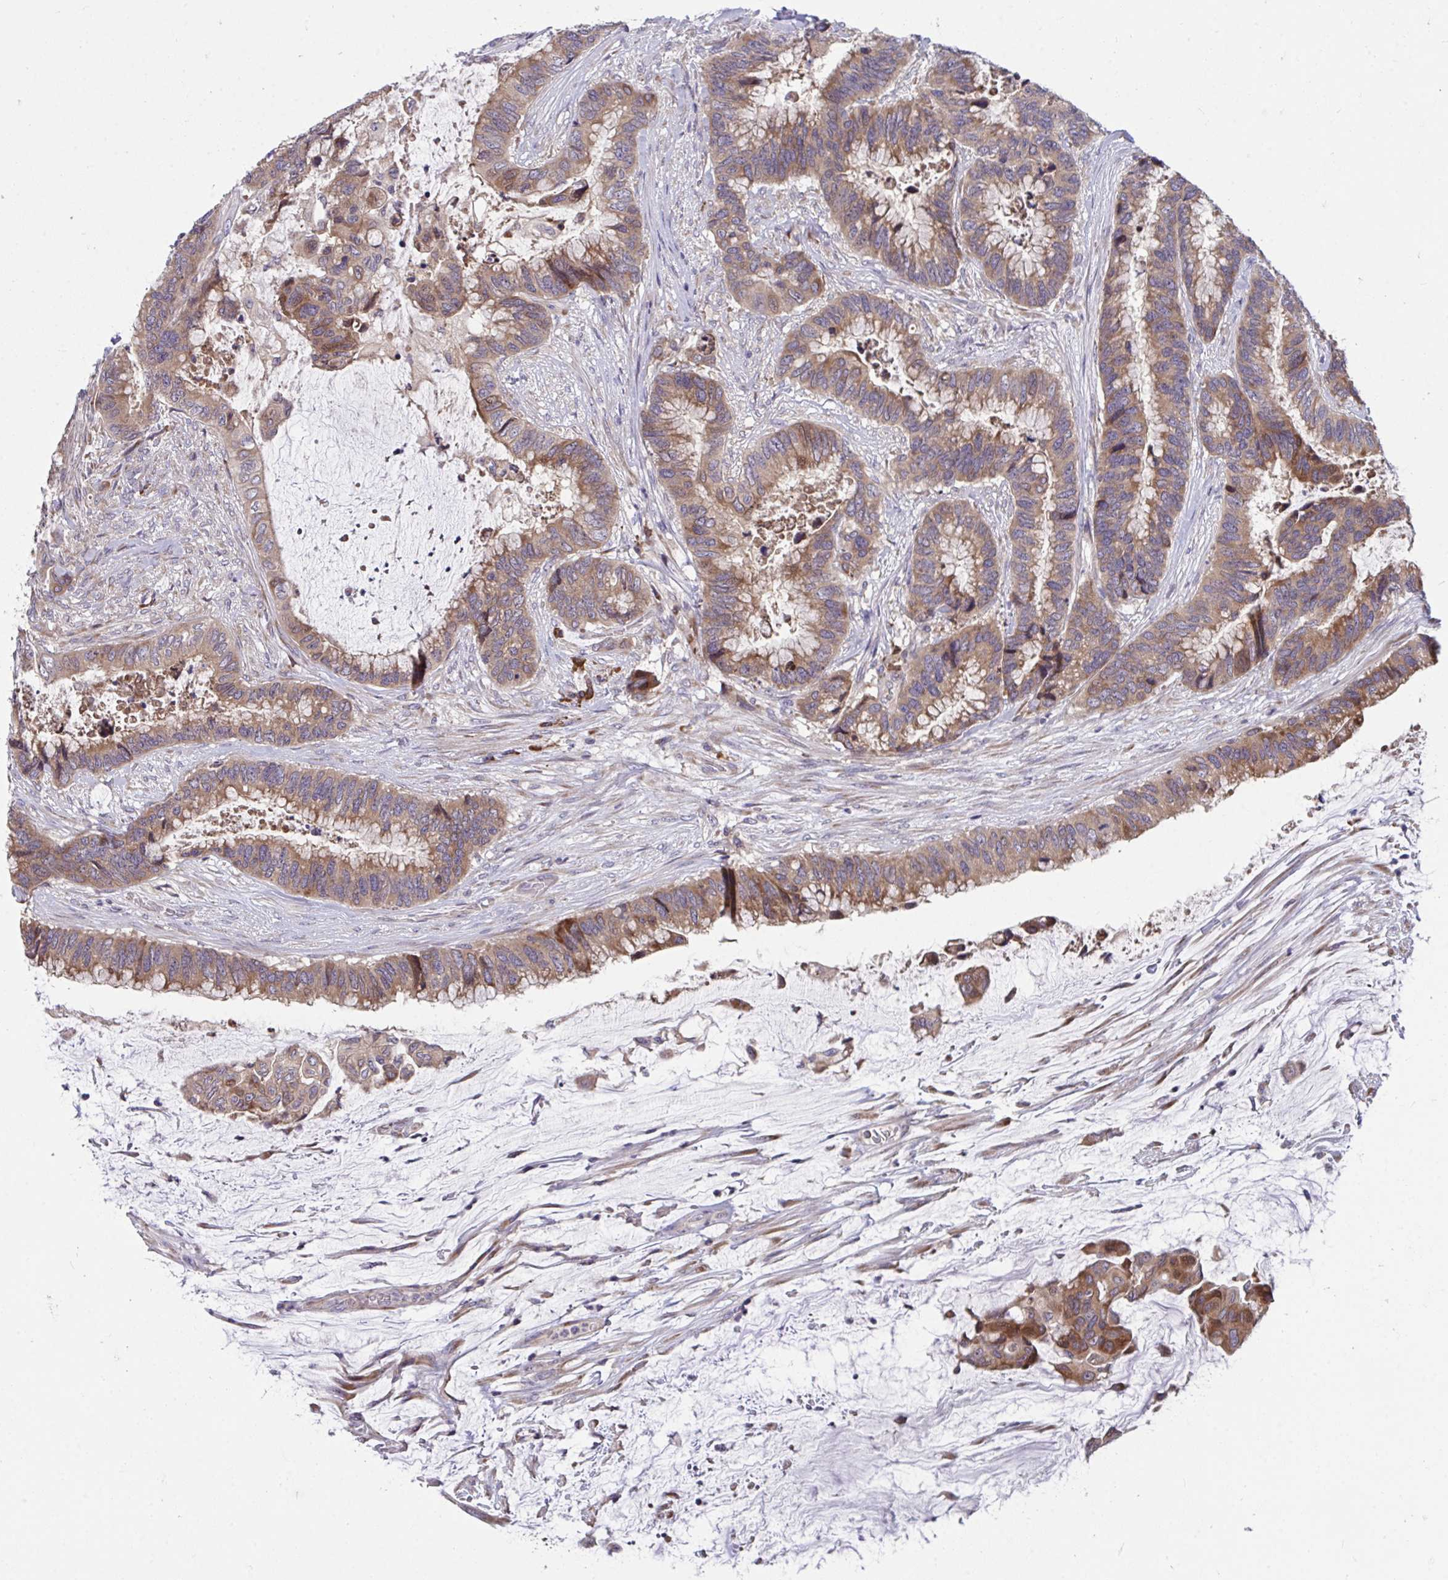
{"staining": {"intensity": "moderate", "quantity": ">75%", "location": "cytoplasmic/membranous"}, "tissue": "colorectal cancer", "cell_type": "Tumor cells", "image_type": "cancer", "snomed": [{"axis": "morphology", "description": "Adenocarcinoma, NOS"}, {"axis": "topography", "description": "Rectum"}], "caption": "Immunohistochemical staining of colorectal cancer (adenocarcinoma) reveals moderate cytoplasmic/membranous protein positivity in about >75% of tumor cells.", "gene": "SUSD4", "patient": {"sex": "female", "age": 59}}